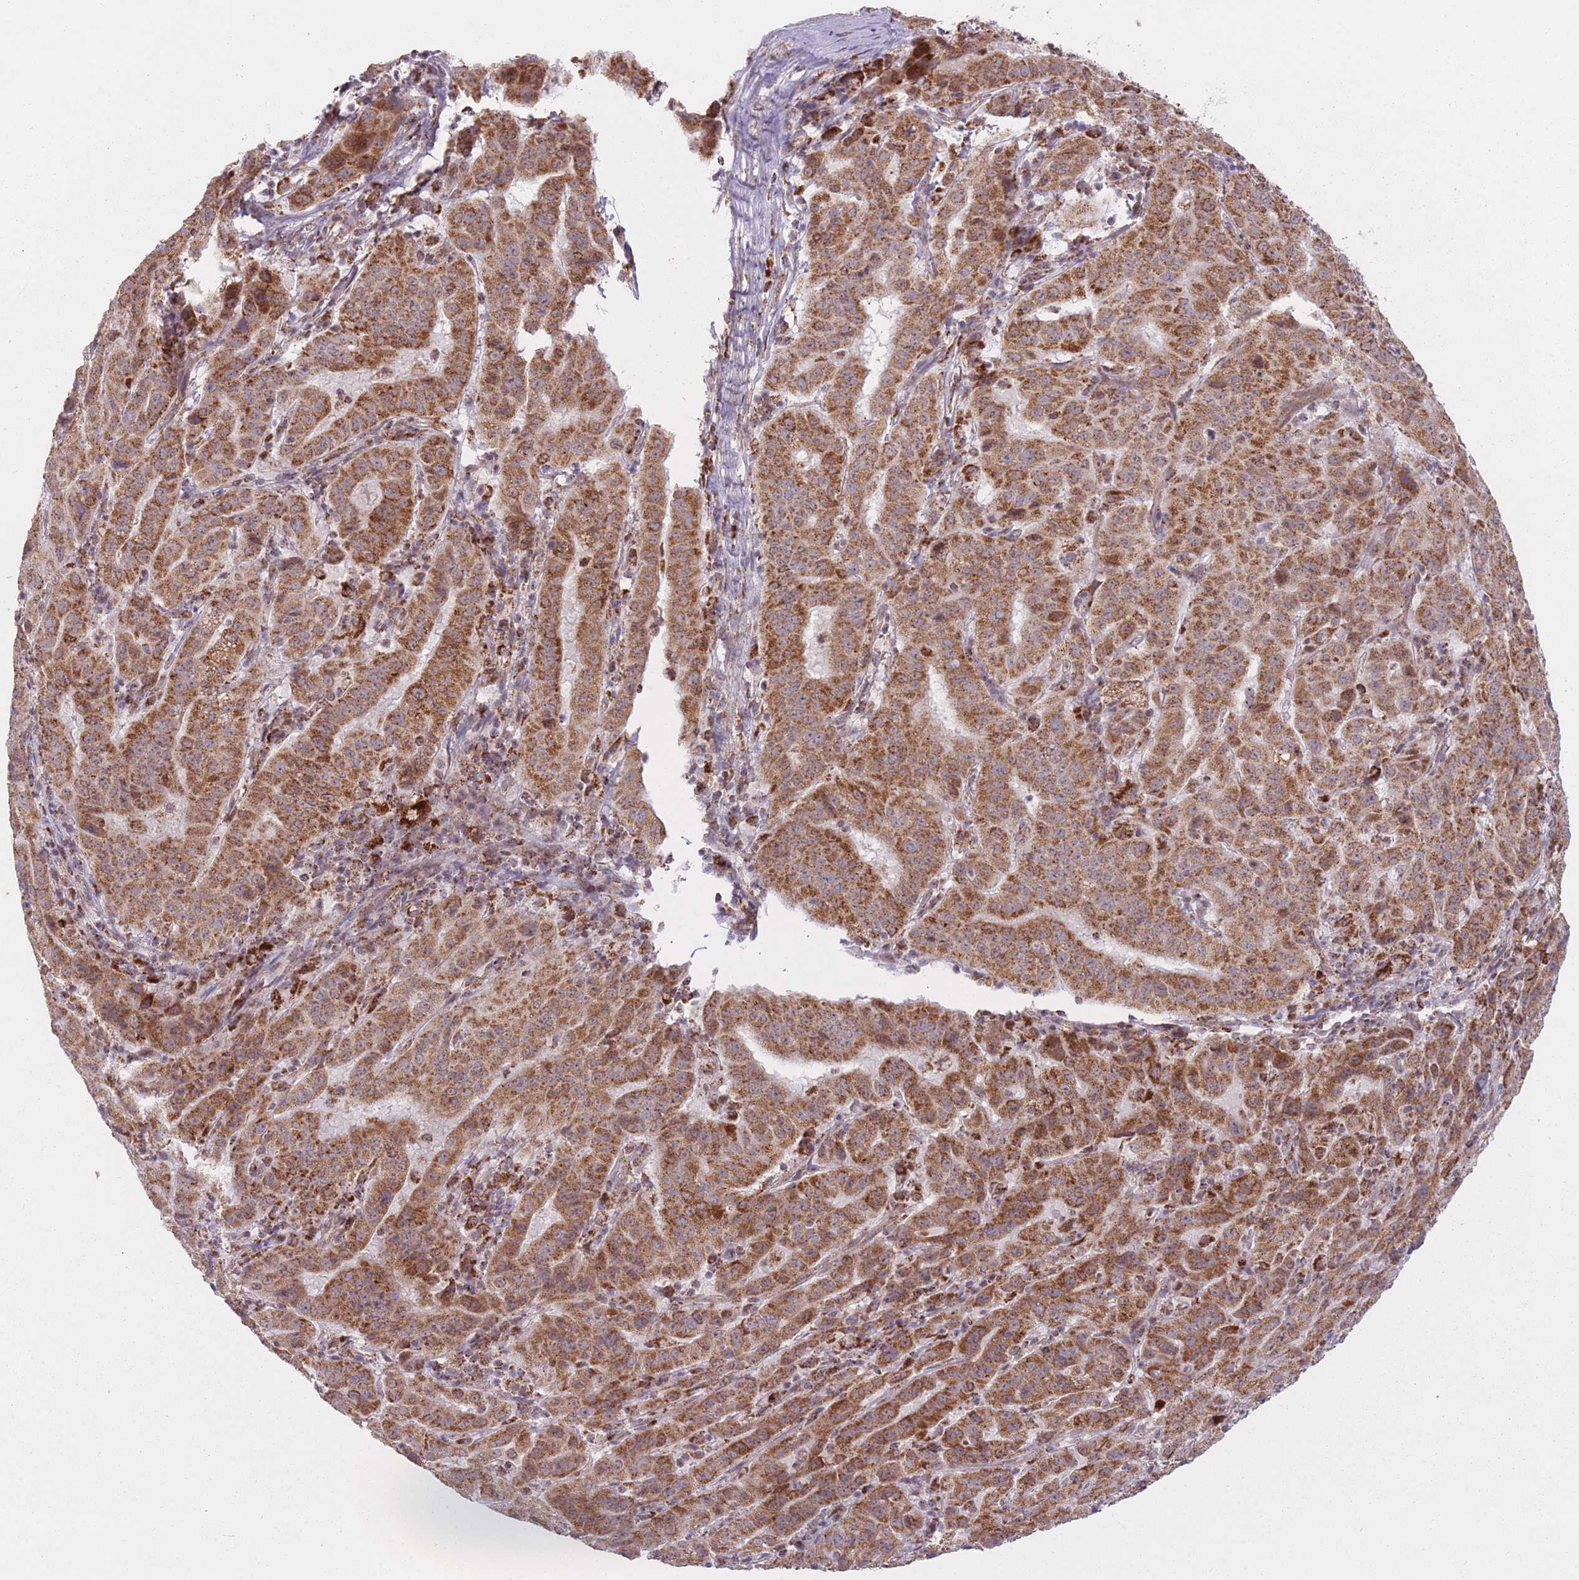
{"staining": {"intensity": "strong", "quantity": ">75%", "location": "cytoplasmic/membranous"}, "tissue": "pancreatic cancer", "cell_type": "Tumor cells", "image_type": "cancer", "snomed": [{"axis": "morphology", "description": "Adenocarcinoma, NOS"}, {"axis": "topography", "description": "Pancreas"}], "caption": "Pancreatic cancer tissue demonstrates strong cytoplasmic/membranous positivity in about >75% of tumor cells, visualized by immunohistochemistry.", "gene": "DPYSL4", "patient": {"sex": "male", "age": 63}}